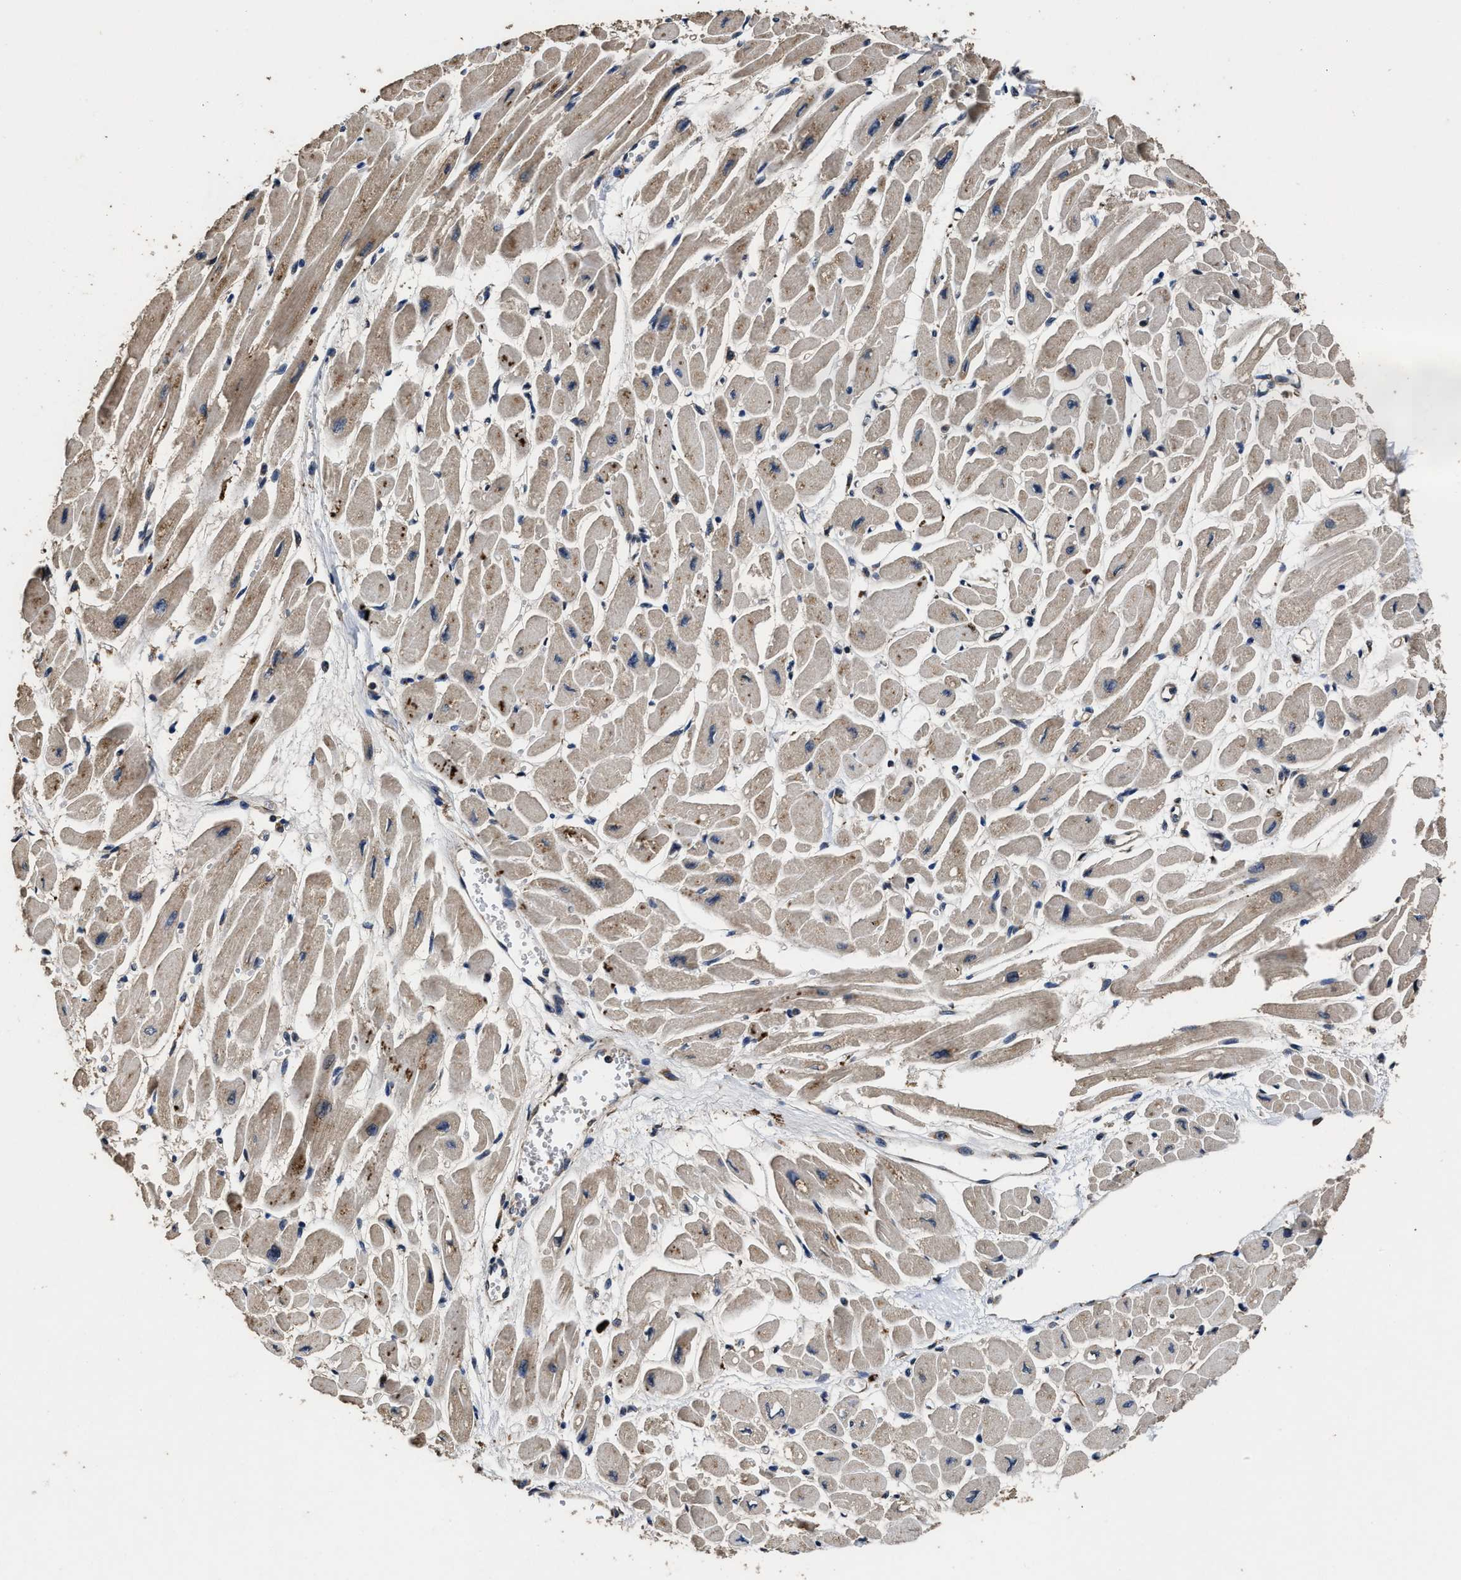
{"staining": {"intensity": "moderate", "quantity": ">75%", "location": "cytoplasmic/membranous"}, "tissue": "heart muscle", "cell_type": "Cardiomyocytes", "image_type": "normal", "snomed": [{"axis": "morphology", "description": "Normal tissue, NOS"}, {"axis": "topography", "description": "Heart"}], "caption": "Protein analysis of unremarkable heart muscle reveals moderate cytoplasmic/membranous positivity in about >75% of cardiomyocytes.", "gene": "EBAG9", "patient": {"sex": "female", "age": 54}}